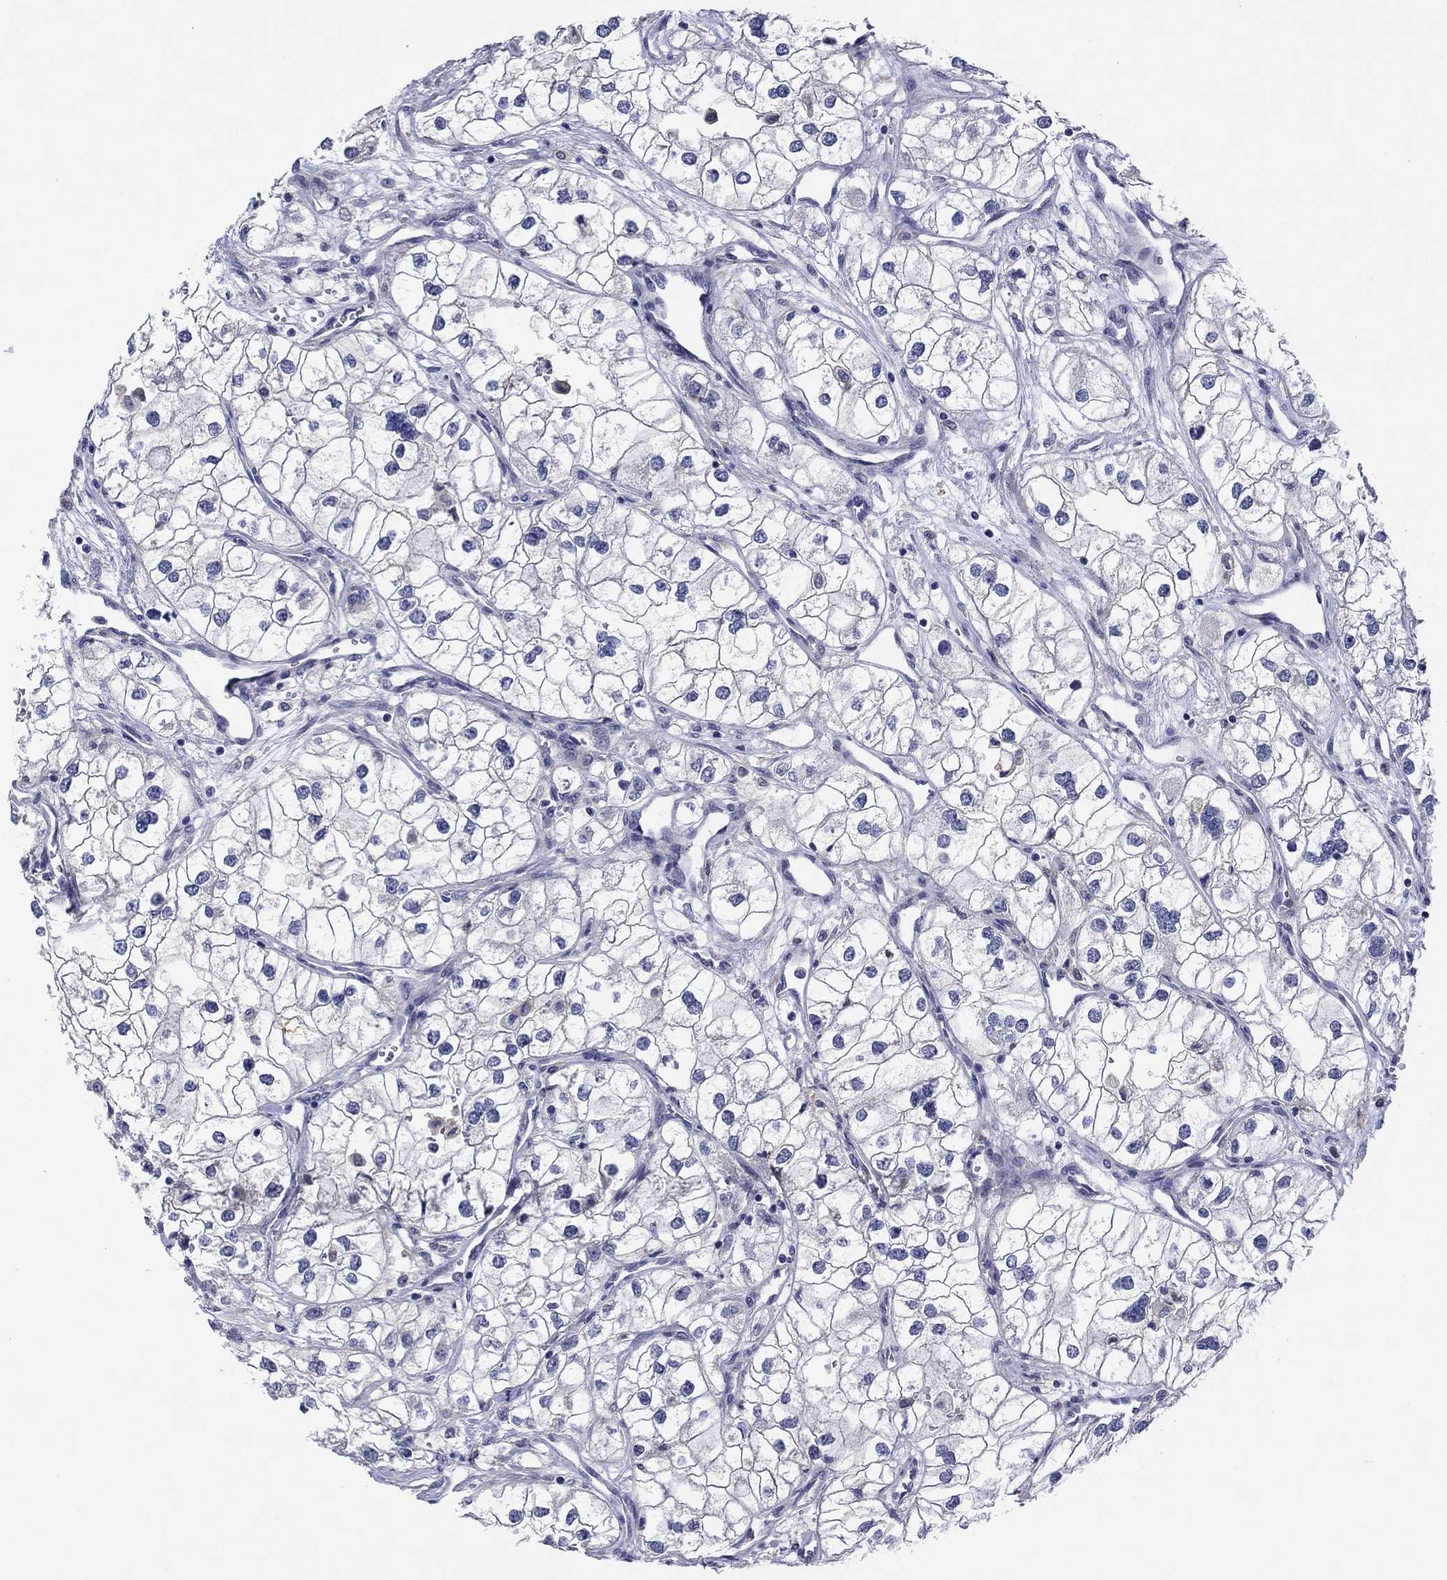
{"staining": {"intensity": "negative", "quantity": "none", "location": "none"}, "tissue": "renal cancer", "cell_type": "Tumor cells", "image_type": "cancer", "snomed": [{"axis": "morphology", "description": "Adenocarcinoma, NOS"}, {"axis": "topography", "description": "Kidney"}], "caption": "This is an immunohistochemistry image of human renal cancer (adenocarcinoma). There is no expression in tumor cells.", "gene": "HDC", "patient": {"sex": "male", "age": 59}}